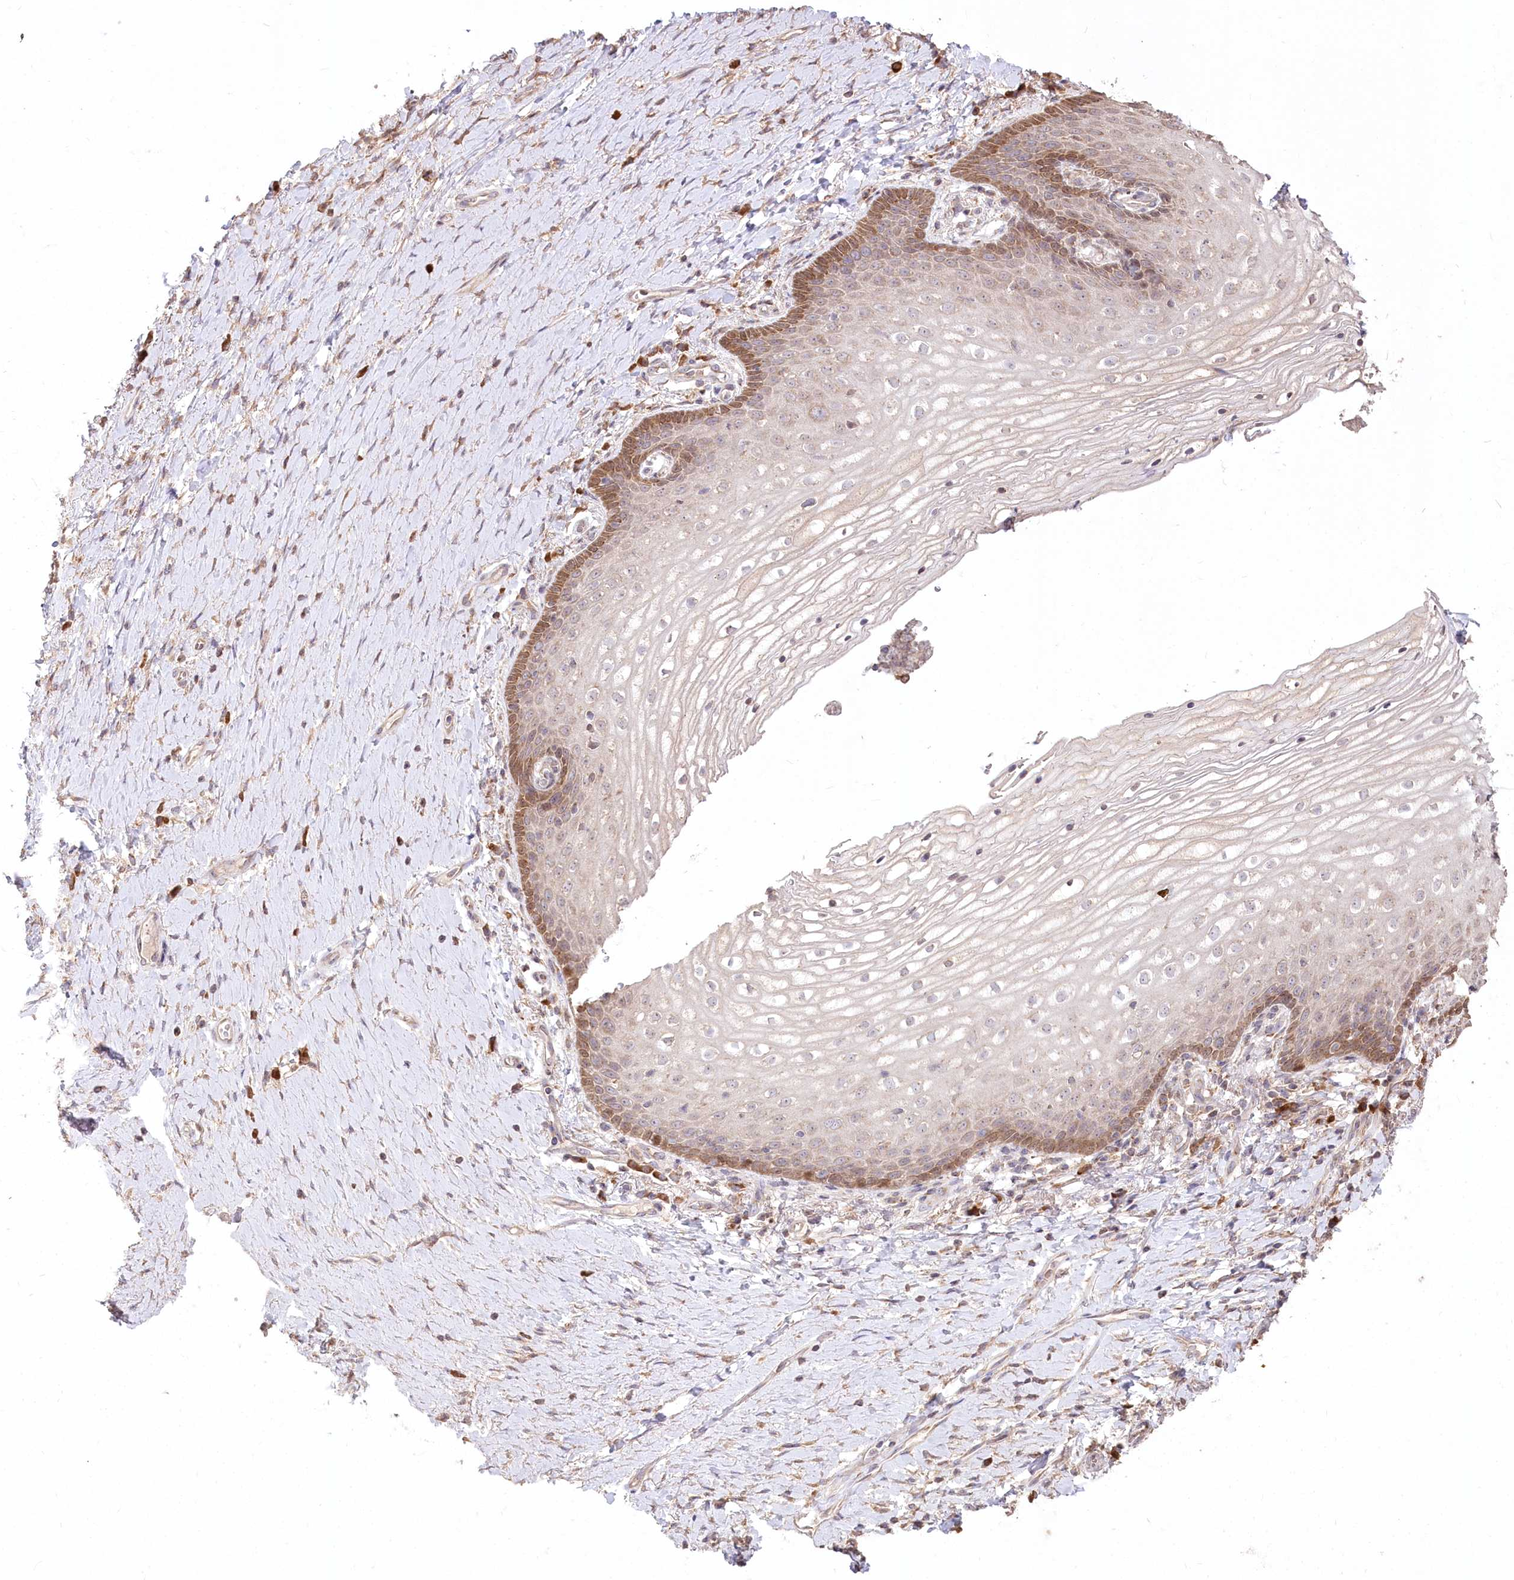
{"staining": {"intensity": "moderate", "quantity": "<25%", "location": "cytoplasmic/membranous,nuclear"}, "tissue": "vagina", "cell_type": "Squamous epithelial cells", "image_type": "normal", "snomed": [{"axis": "morphology", "description": "Normal tissue, NOS"}, {"axis": "topography", "description": "Vagina"}], "caption": "Squamous epithelial cells demonstrate low levels of moderate cytoplasmic/membranous,nuclear staining in approximately <25% of cells in normal vagina. The staining was performed using DAB (3,3'-diaminobenzidine) to visualize the protein expression in brown, while the nuclei were stained in blue with hematoxylin (Magnification: 20x).", "gene": "STT3B", "patient": {"sex": "female", "age": 60}}